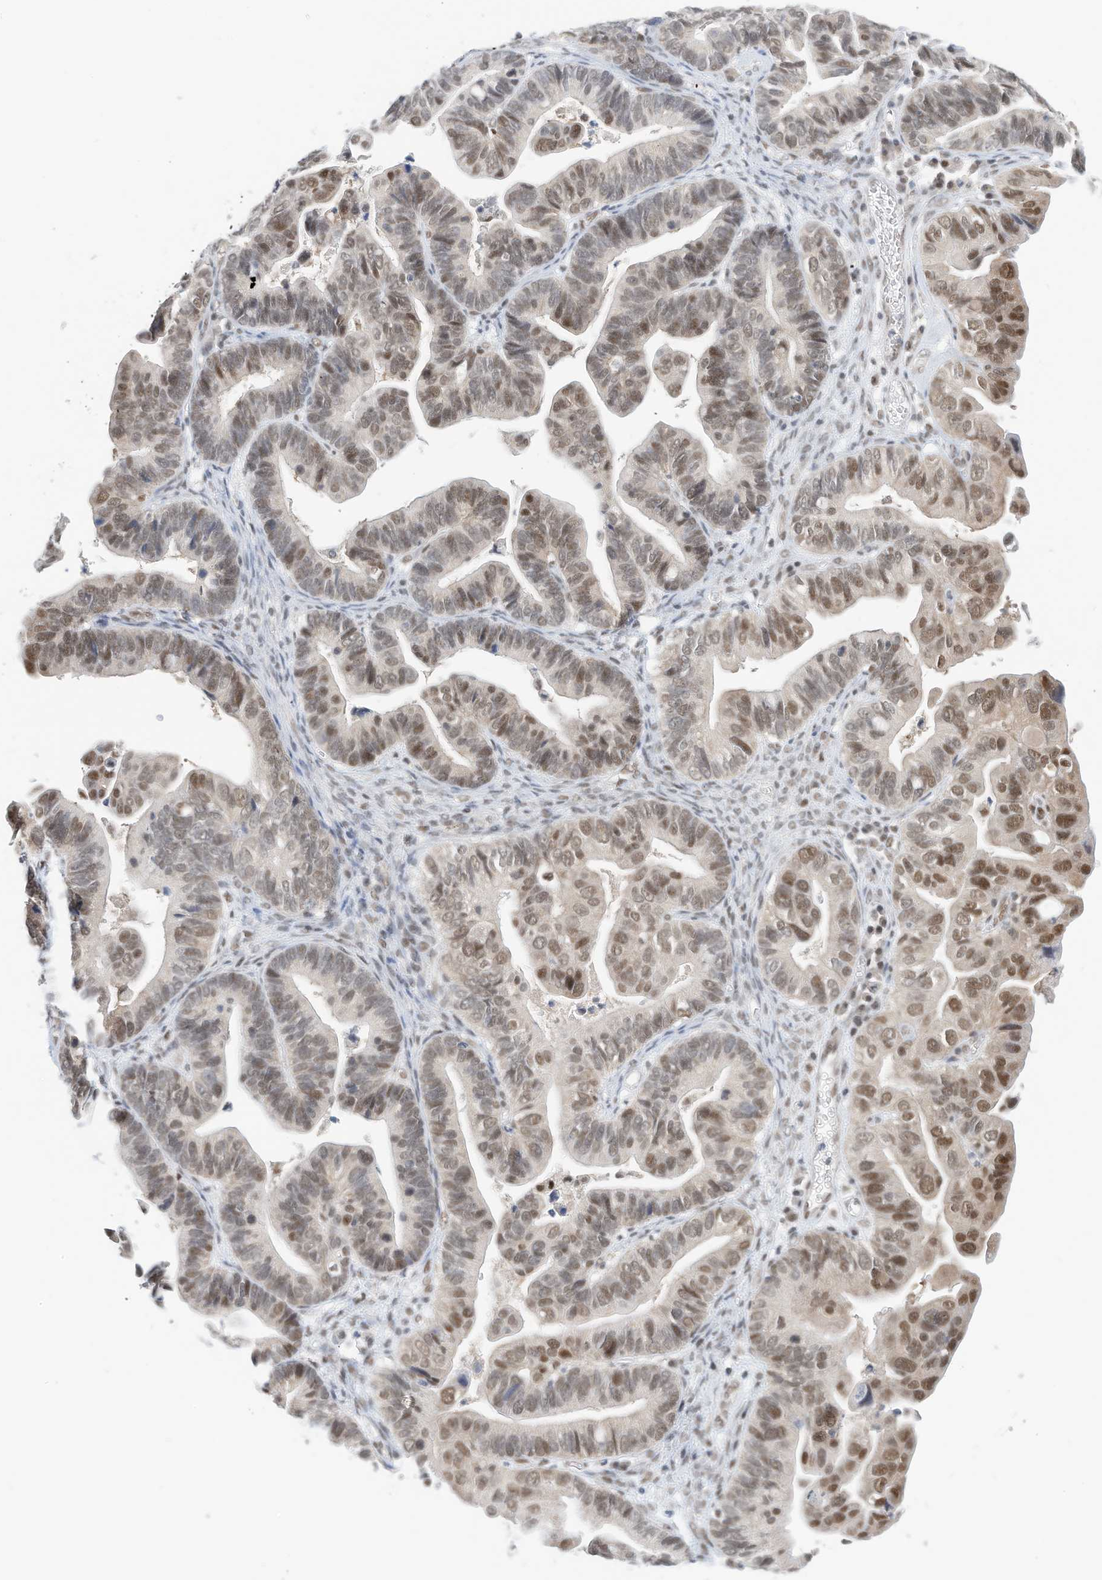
{"staining": {"intensity": "moderate", "quantity": "25%-75%", "location": "nuclear"}, "tissue": "ovarian cancer", "cell_type": "Tumor cells", "image_type": "cancer", "snomed": [{"axis": "morphology", "description": "Cystadenocarcinoma, serous, NOS"}, {"axis": "topography", "description": "Ovary"}], "caption": "Serous cystadenocarcinoma (ovarian) tissue demonstrates moderate nuclear positivity in about 25%-75% of tumor cells, visualized by immunohistochemistry.", "gene": "OGT", "patient": {"sex": "female", "age": 56}}